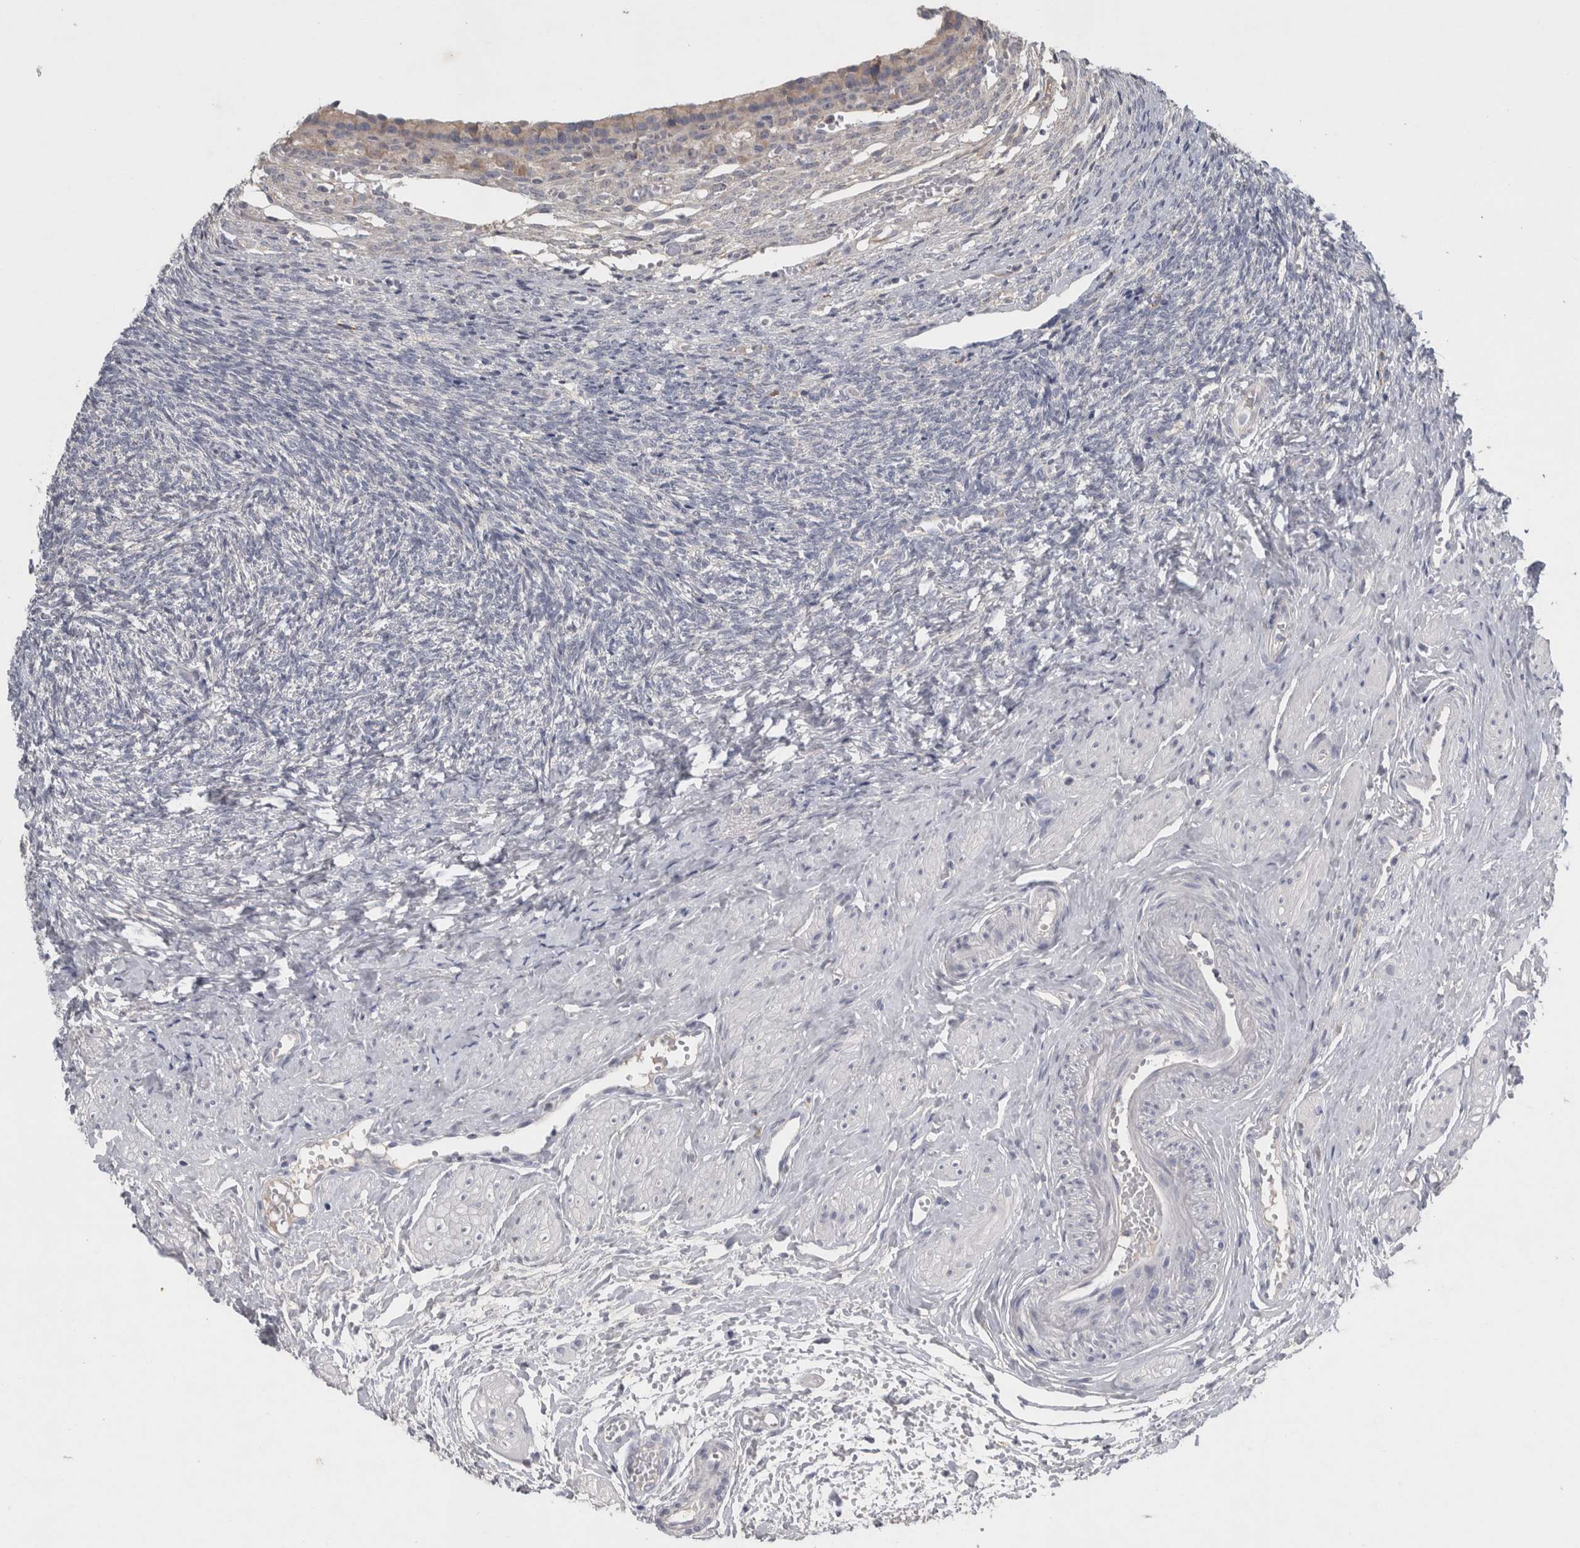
{"staining": {"intensity": "negative", "quantity": "none", "location": "none"}, "tissue": "ovary", "cell_type": "Ovarian stroma cells", "image_type": "normal", "snomed": [{"axis": "morphology", "description": "Normal tissue, NOS"}, {"axis": "topography", "description": "Ovary"}], "caption": "IHC histopathology image of unremarkable ovary: ovary stained with DAB demonstrates no significant protein expression in ovarian stroma cells.", "gene": "SLC22A11", "patient": {"sex": "female", "age": 41}}